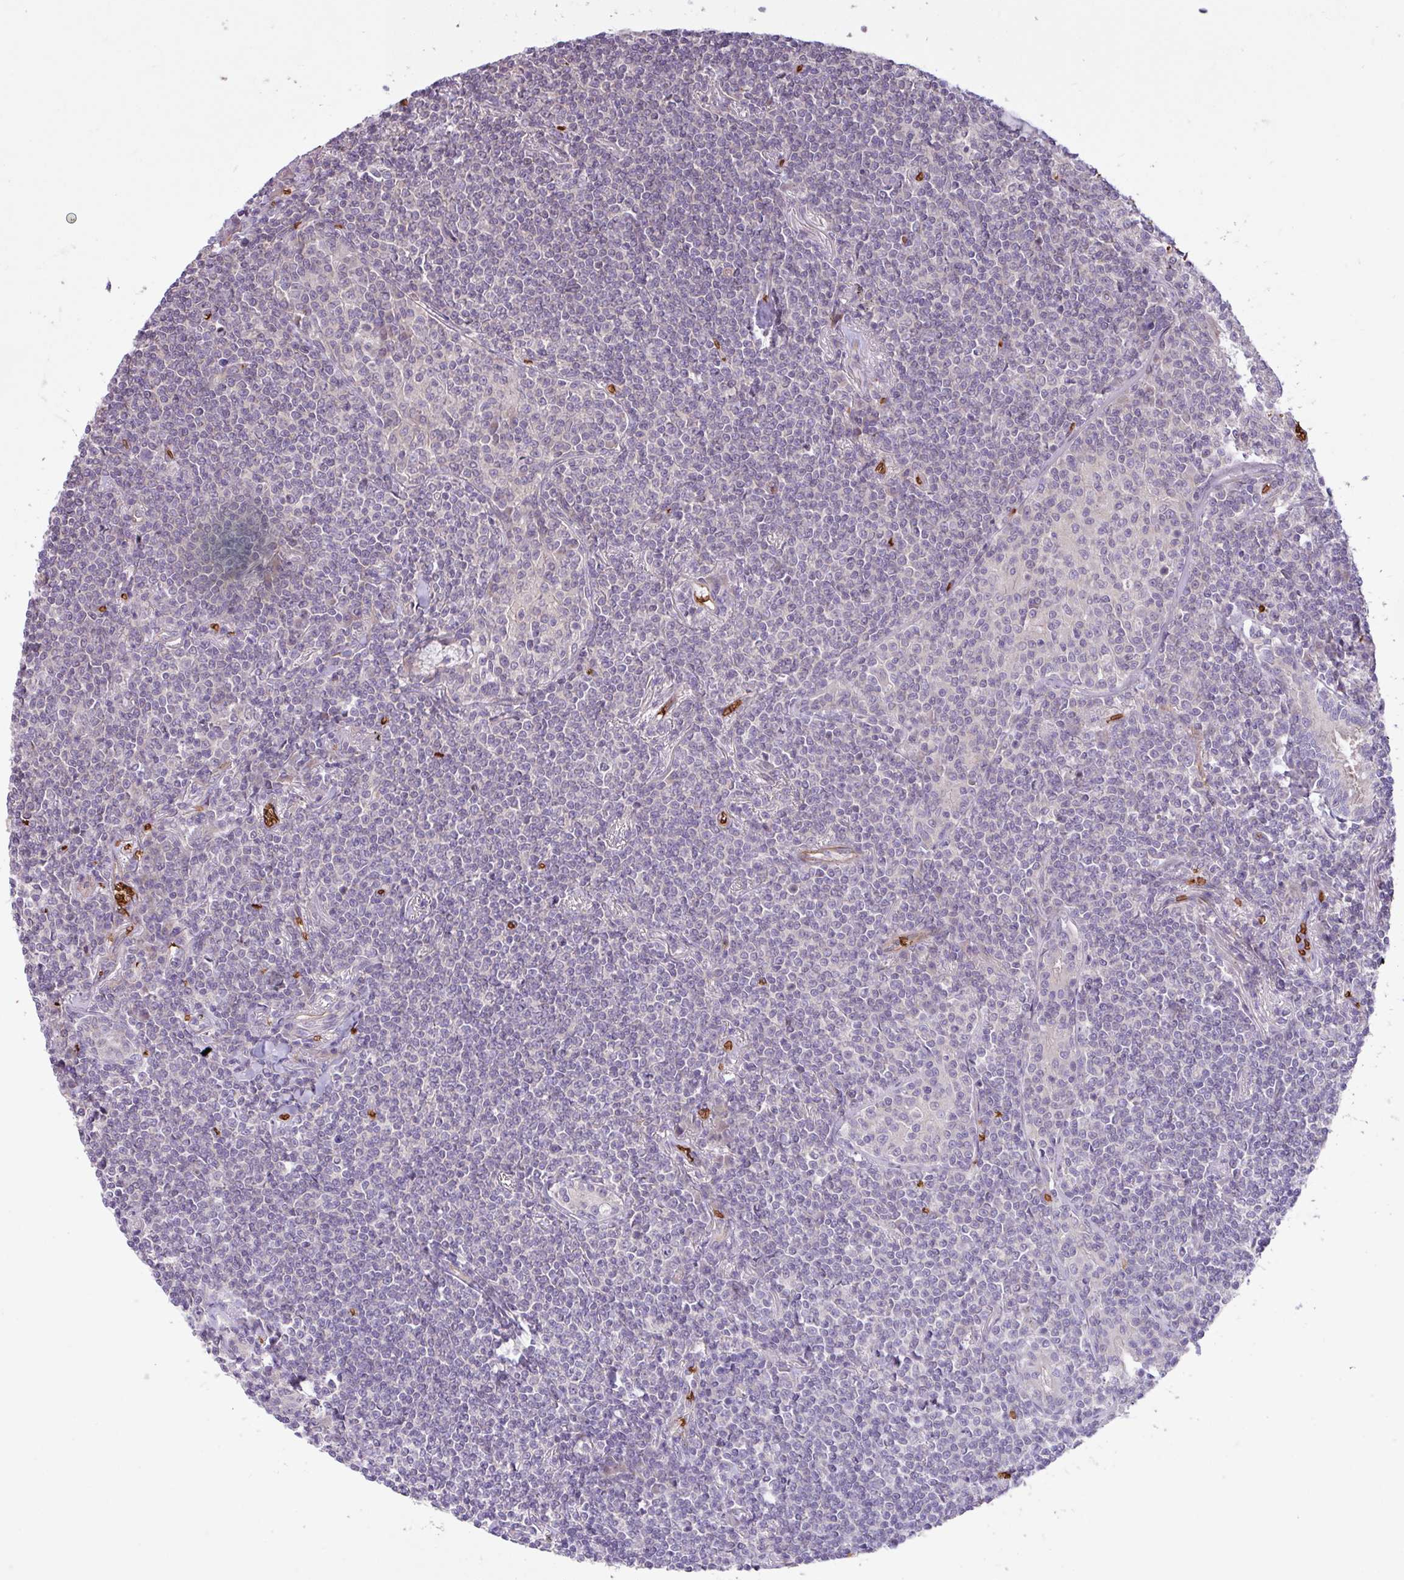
{"staining": {"intensity": "negative", "quantity": "none", "location": "none"}, "tissue": "lymphoma", "cell_type": "Tumor cells", "image_type": "cancer", "snomed": [{"axis": "morphology", "description": "Malignant lymphoma, non-Hodgkin's type, Low grade"}, {"axis": "topography", "description": "Lung"}], "caption": "Low-grade malignant lymphoma, non-Hodgkin's type stained for a protein using IHC reveals no positivity tumor cells.", "gene": "RAD21L1", "patient": {"sex": "female", "age": 71}}